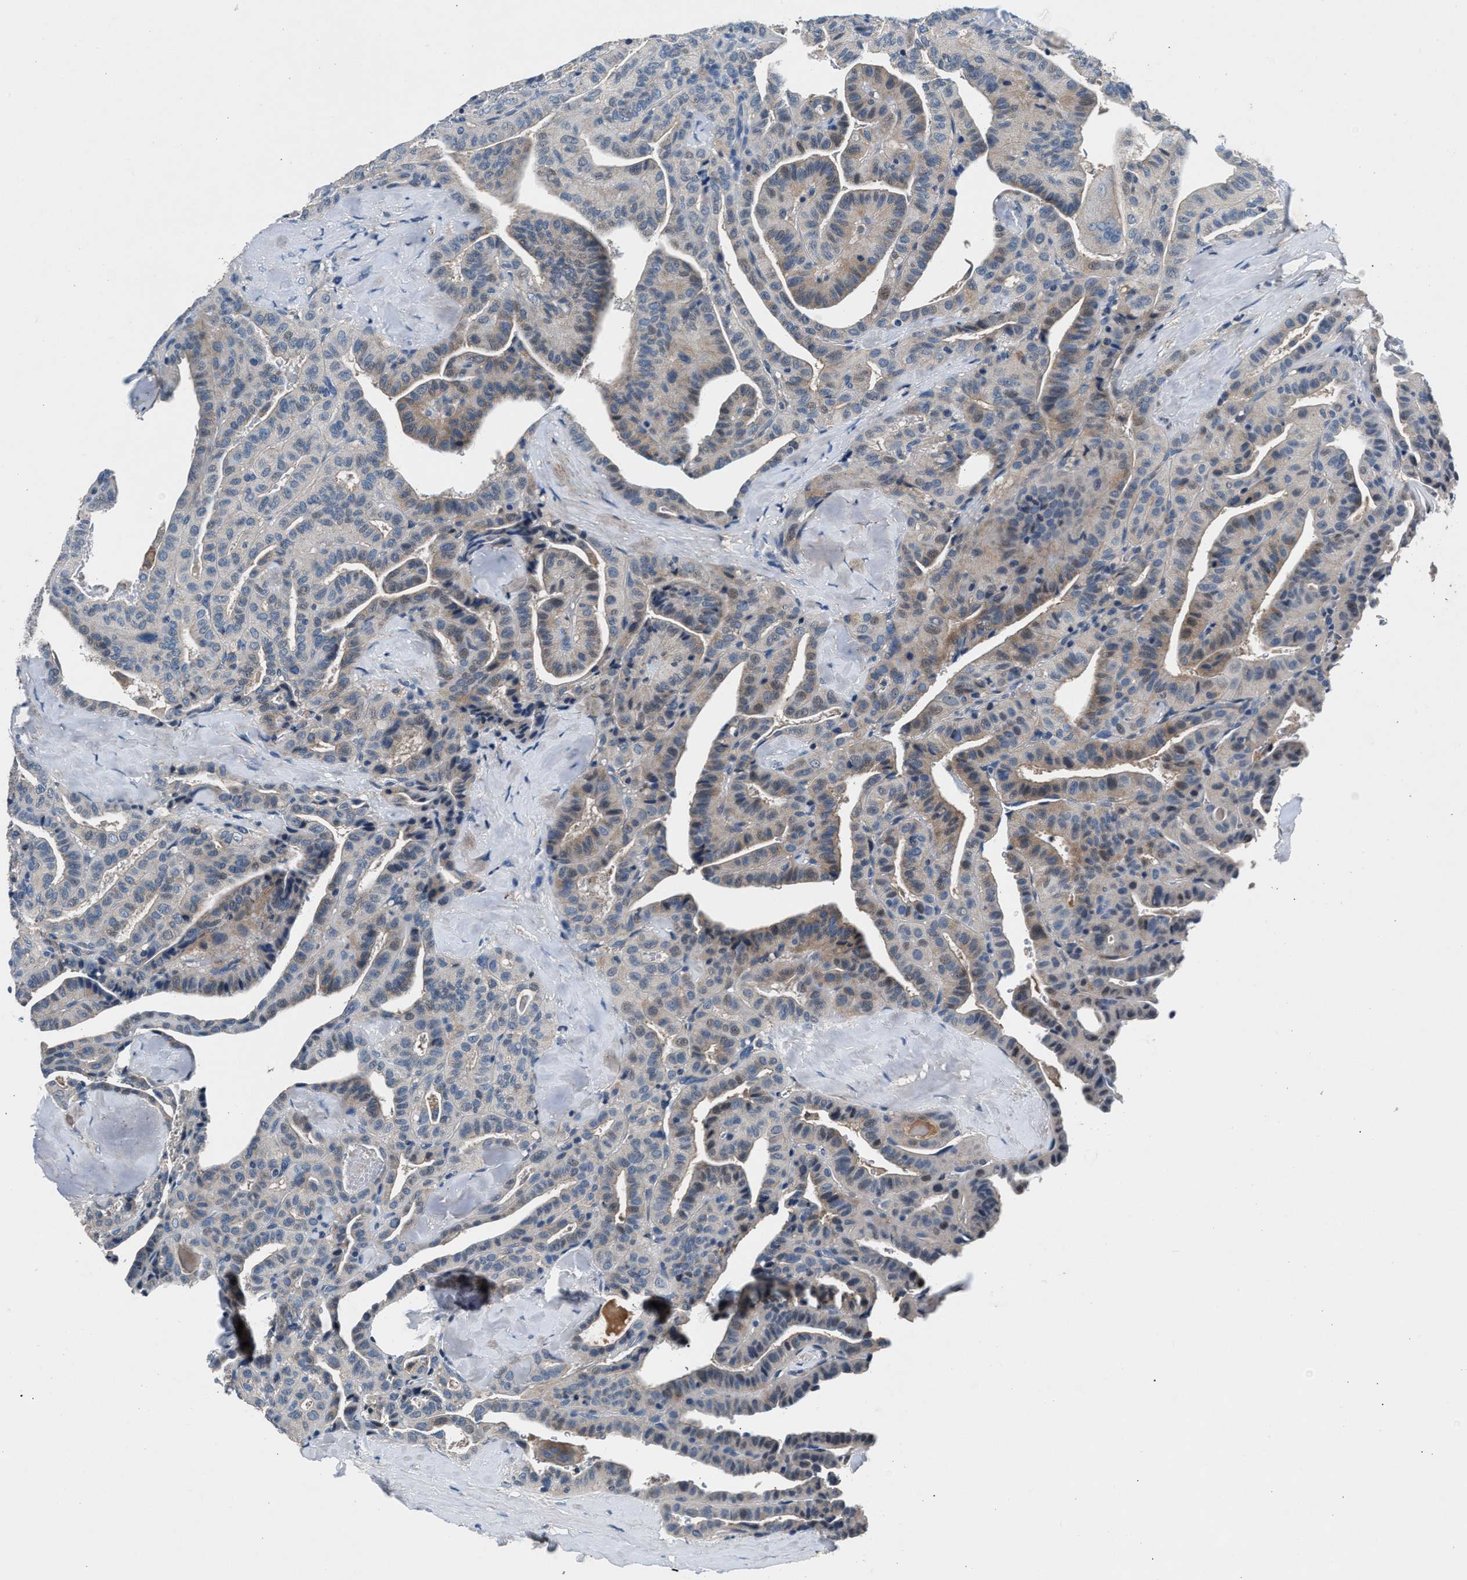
{"staining": {"intensity": "weak", "quantity": "<25%", "location": "cytoplasmic/membranous"}, "tissue": "thyroid cancer", "cell_type": "Tumor cells", "image_type": "cancer", "snomed": [{"axis": "morphology", "description": "Papillary adenocarcinoma, NOS"}, {"axis": "topography", "description": "Thyroid gland"}], "caption": "High magnification brightfield microscopy of thyroid cancer stained with DAB (3,3'-diaminobenzidine) (brown) and counterstained with hematoxylin (blue): tumor cells show no significant expression.", "gene": "DENND6B", "patient": {"sex": "male", "age": 77}}